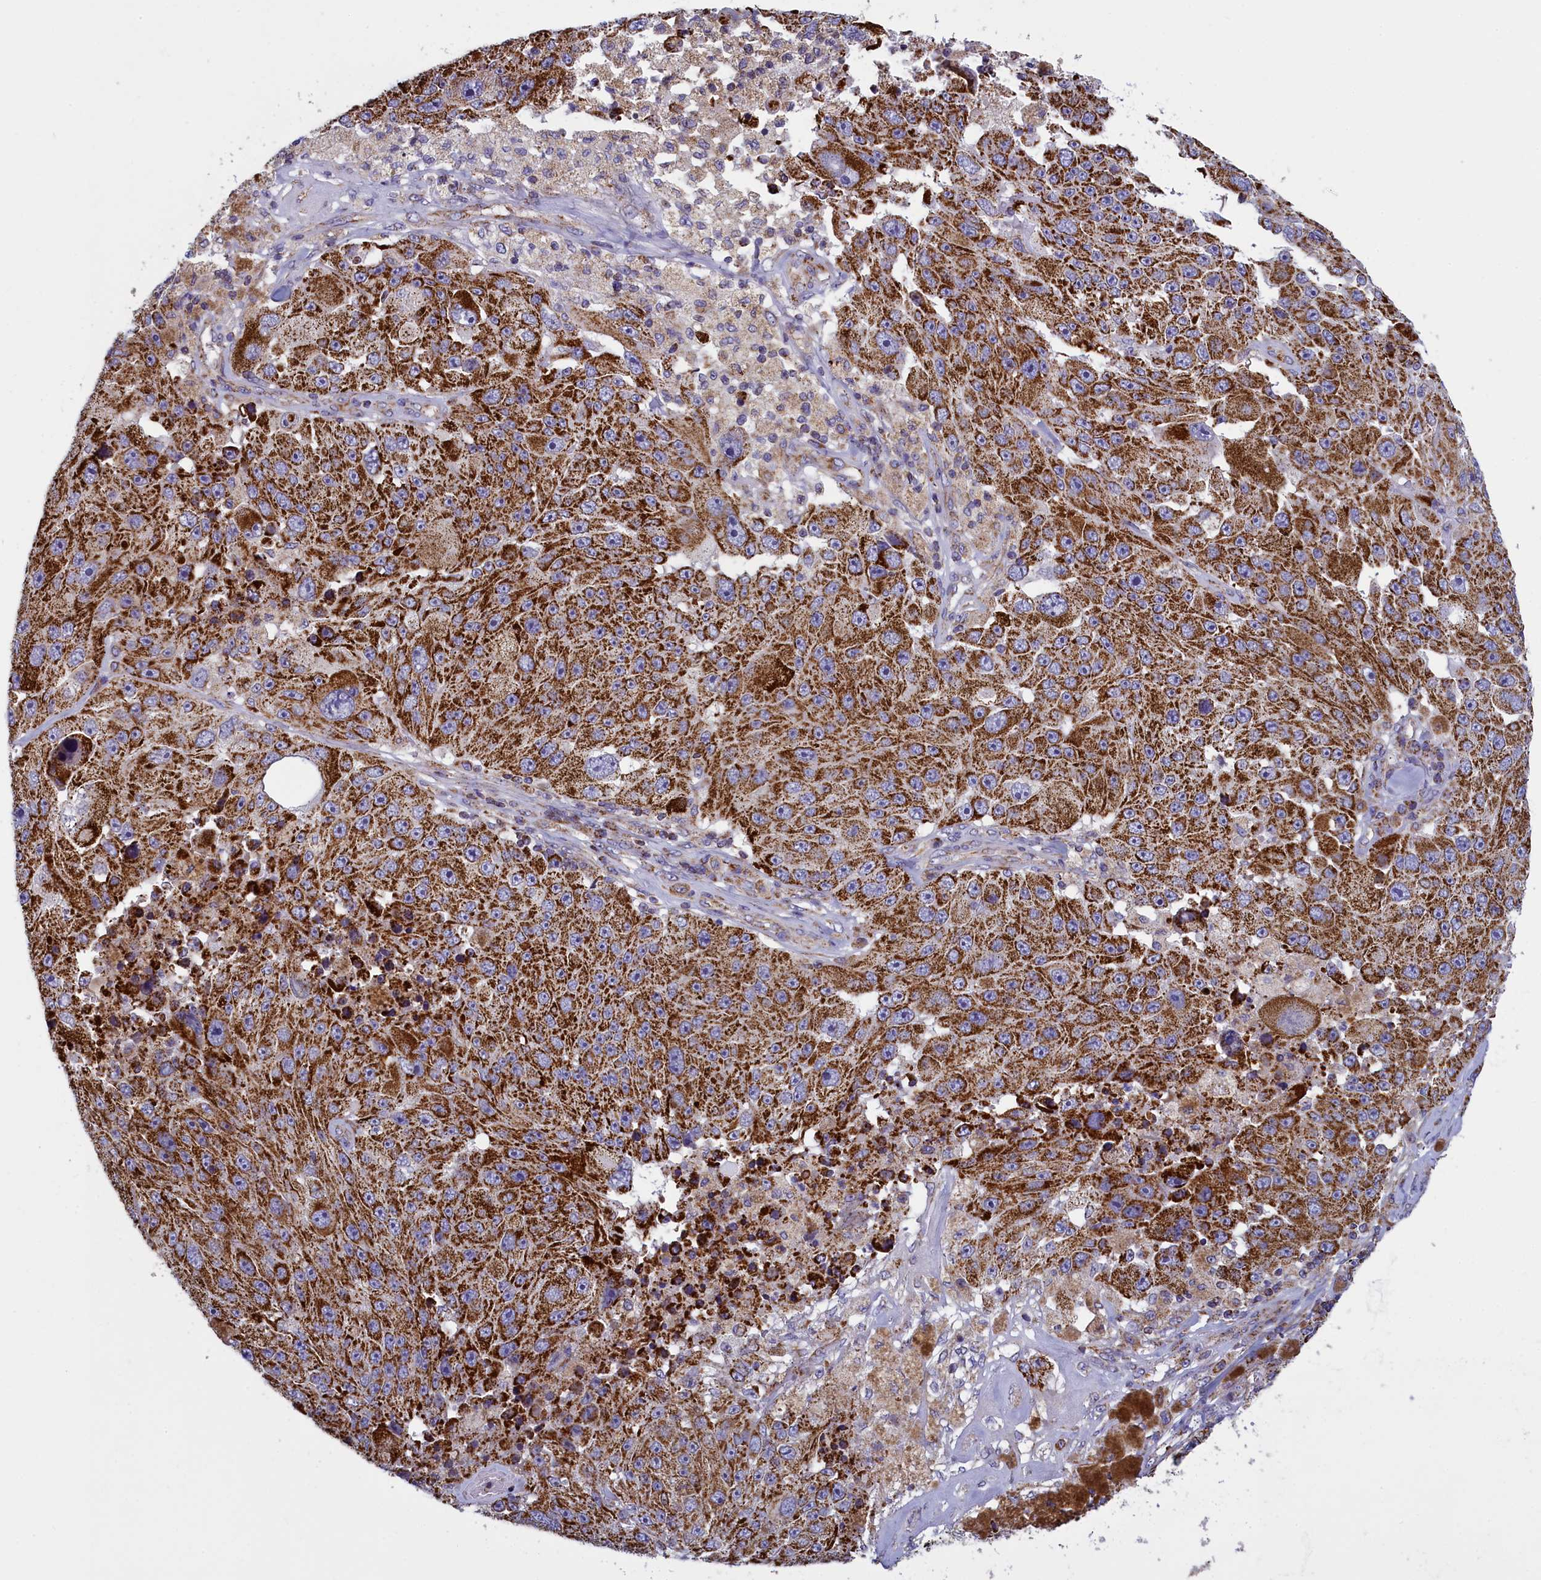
{"staining": {"intensity": "strong", "quantity": ">75%", "location": "cytoplasmic/membranous"}, "tissue": "melanoma", "cell_type": "Tumor cells", "image_type": "cancer", "snomed": [{"axis": "morphology", "description": "Malignant melanoma, Metastatic site"}, {"axis": "topography", "description": "Lymph node"}], "caption": "Immunohistochemistry of human melanoma shows high levels of strong cytoplasmic/membranous expression in about >75% of tumor cells. Immunohistochemistry (ihc) stains the protein in brown and the nuclei are stained blue.", "gene": "IFT122", "patient": {"sex": "male", "age": 62}}